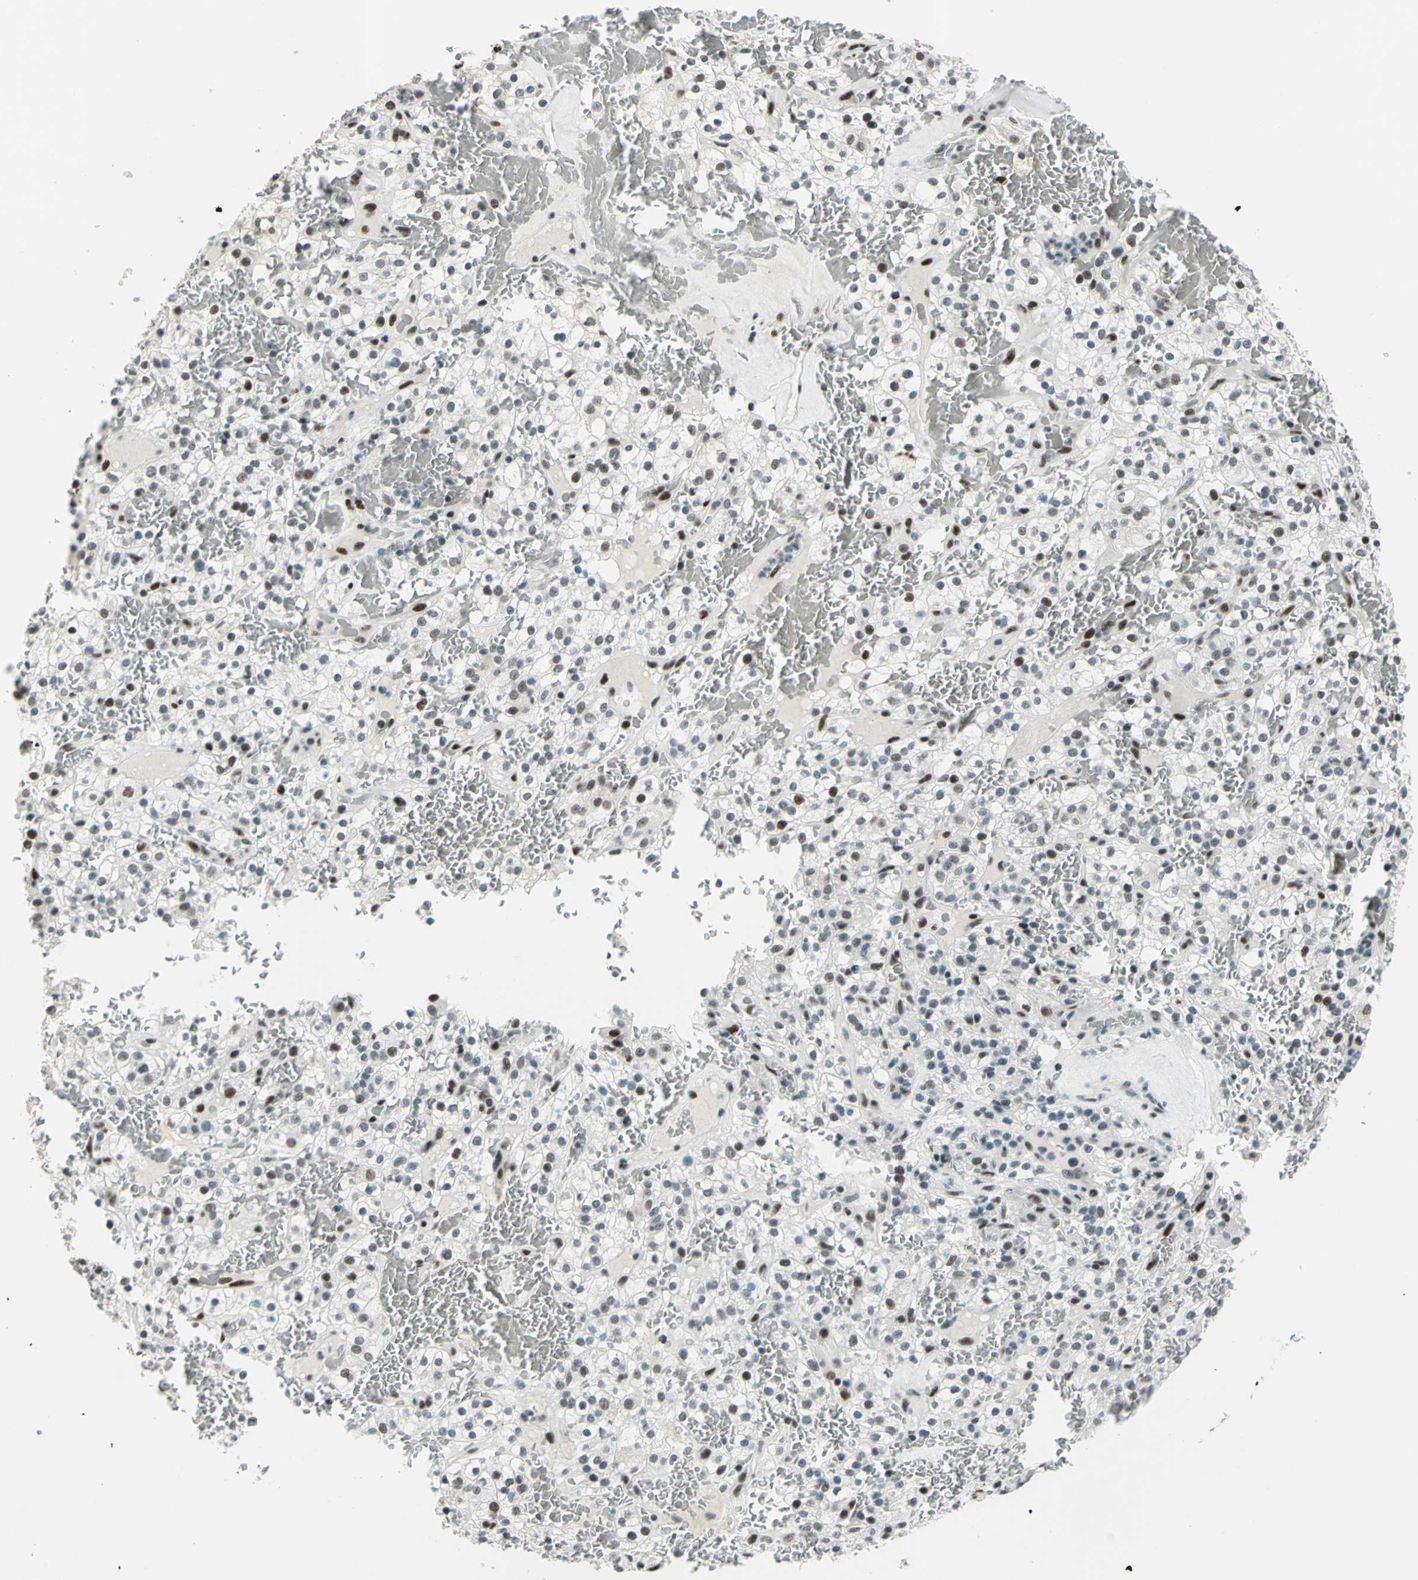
{"staining": {"intensity": "strong", "quantity": ">75%", "location": "nuclear"}, "tissue": "renal cancer", "cell_type": "Tumor cells", "image_type": "cancer", "snomed": [{"axis": "morphology", "description": "Normal tissue, NOS"}, {"axis": "morphology", "description": "Adenocarcinoma, NOS"}, {"axis": "topography", "description": "Kidney"}], "caption": "Renal adenocarcinoma was stained to show a protein in brown. There is high levels of strong nuclear positivity in about >75% of tumor cells.", "gene": "KAT6B", "patient": {"sex": "female", "age": 72}}